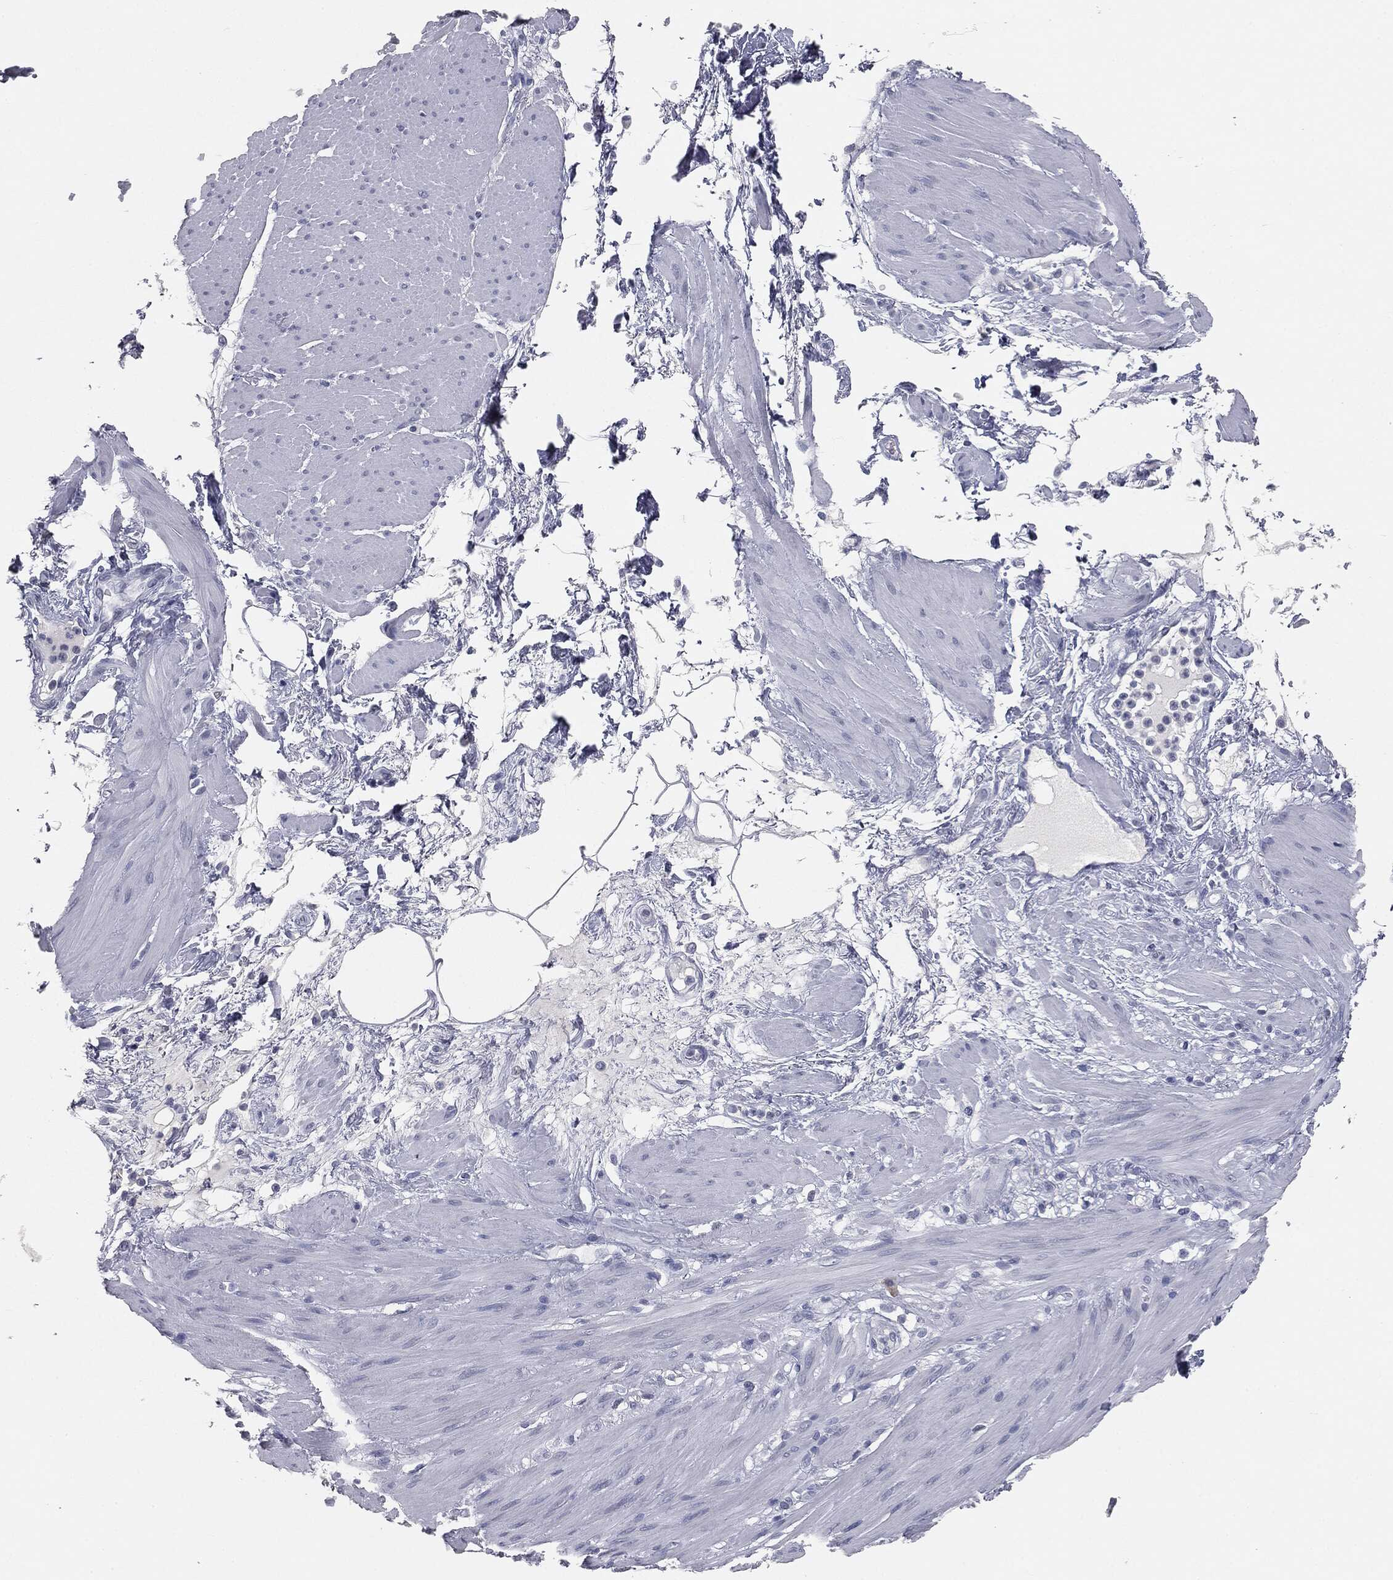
{"staining": {"intensity": "negative", "quantity": "none", "location": "none"}, "tissue": "smooth muscle", "cell_type": "Smooth muscle cells", "image_type": "normal", "snomed": [{"axis": "morphology", "description": "Normal tissue, NOS"}, {"axis": "topography", "description": "Smooth muscle"}, {"axis": "topography", "description": "Anal"}], "caption": "Smooth muscle stained for a protein using immunohistochemistry demonstrates no staining smooth muscle cells.", "gene": "PRAME", "patient": {"sex": "male", "age": 83}}